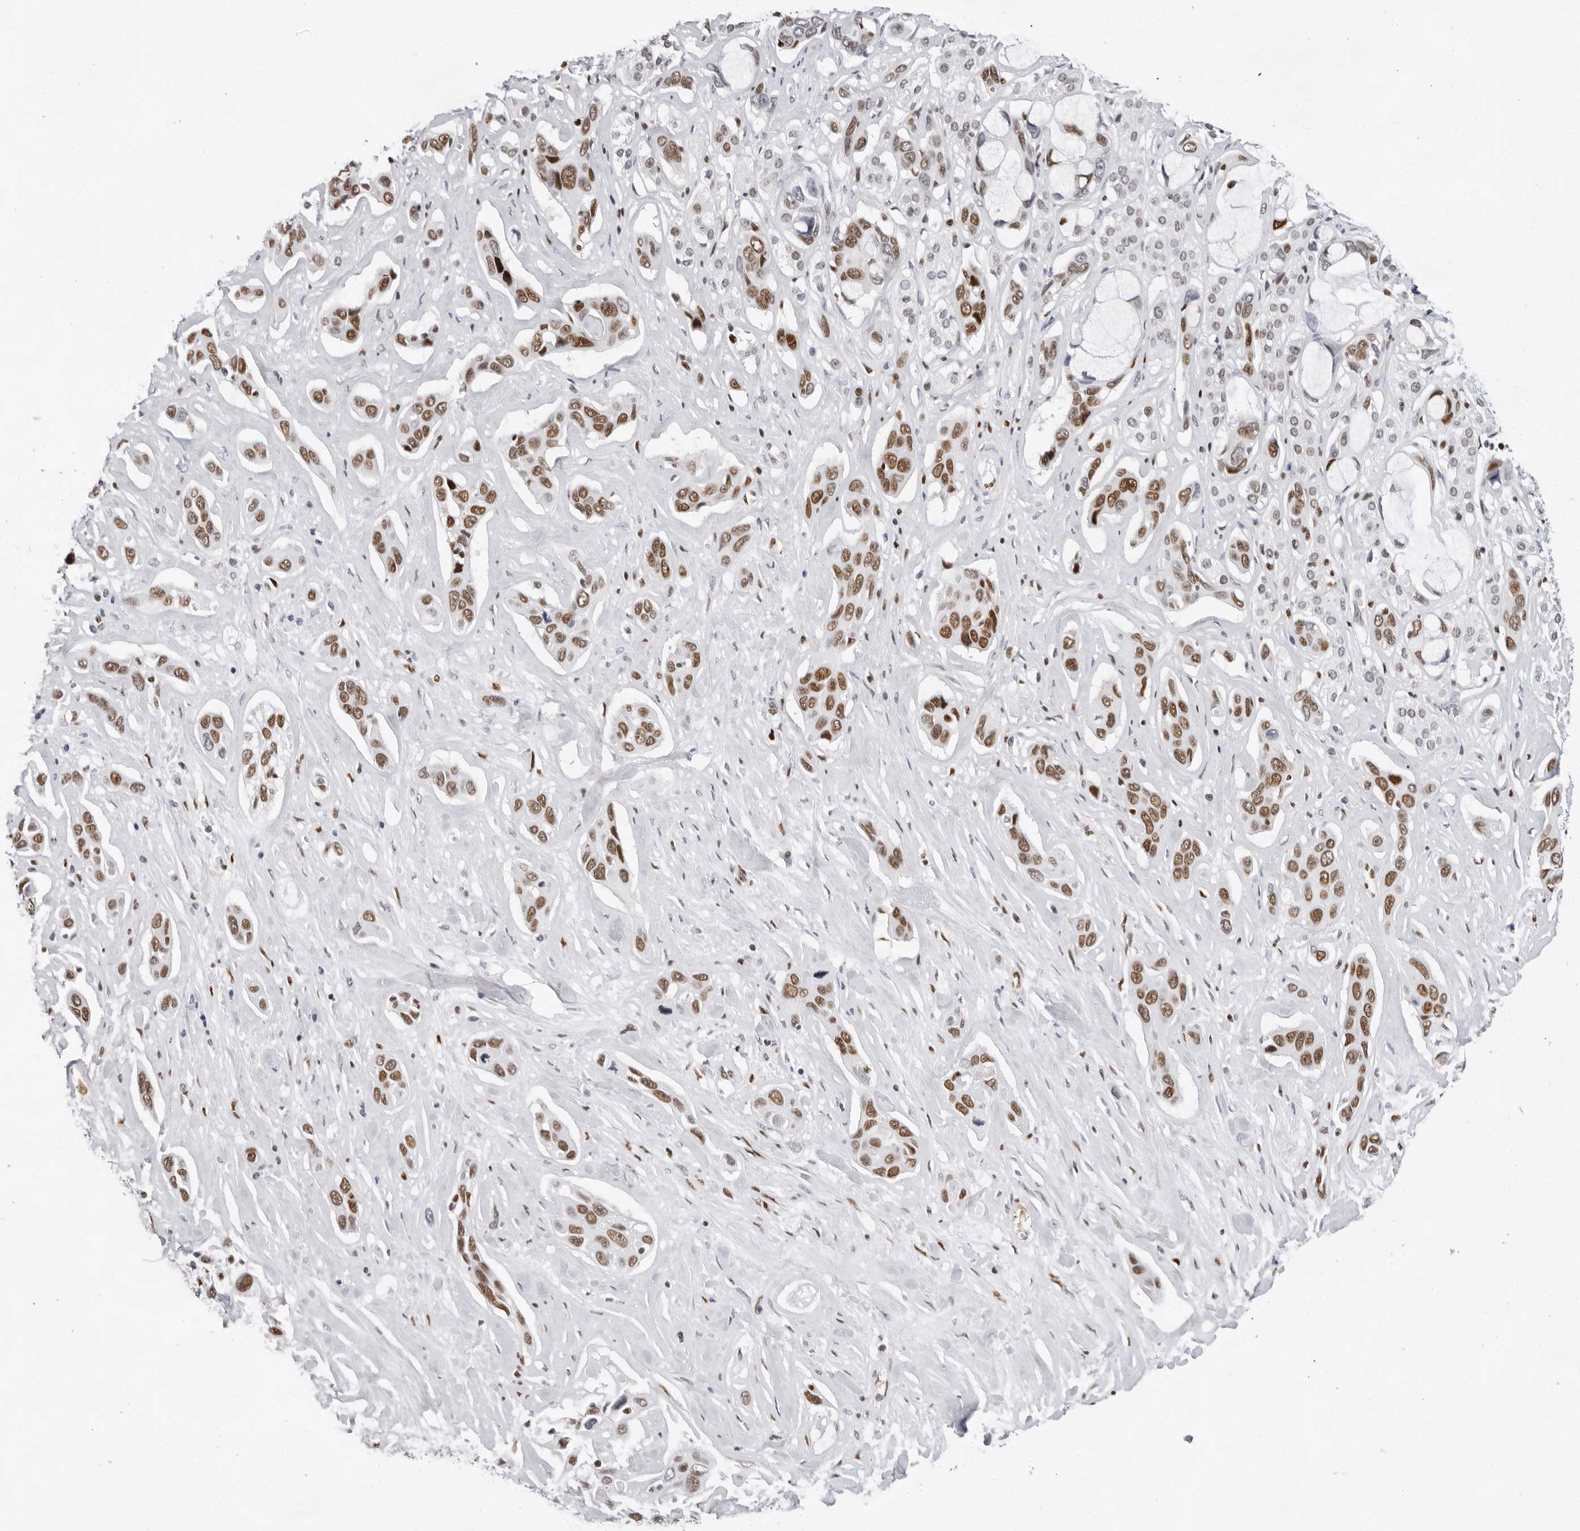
{"staining": {"intensity": "moderate", "quantity": ">75%", "location": "nuclear"}, "tissue": "pancreatic cancer", "cell_type": "Tumor cells", "image_type": "cancer", "snomed": [{"axis": "morphology", "description": "Adenocarcinoma, NOS"}, {"axis": "topography", "description": "Pancreas"}], "caption": "Pancreatic cancer (adenocarcinoma) stained for a protein exhibits moderate nuclear positivity in tumor cells.", "gene": "OGG1", "patient": {"sex": "female", "age": 60}}